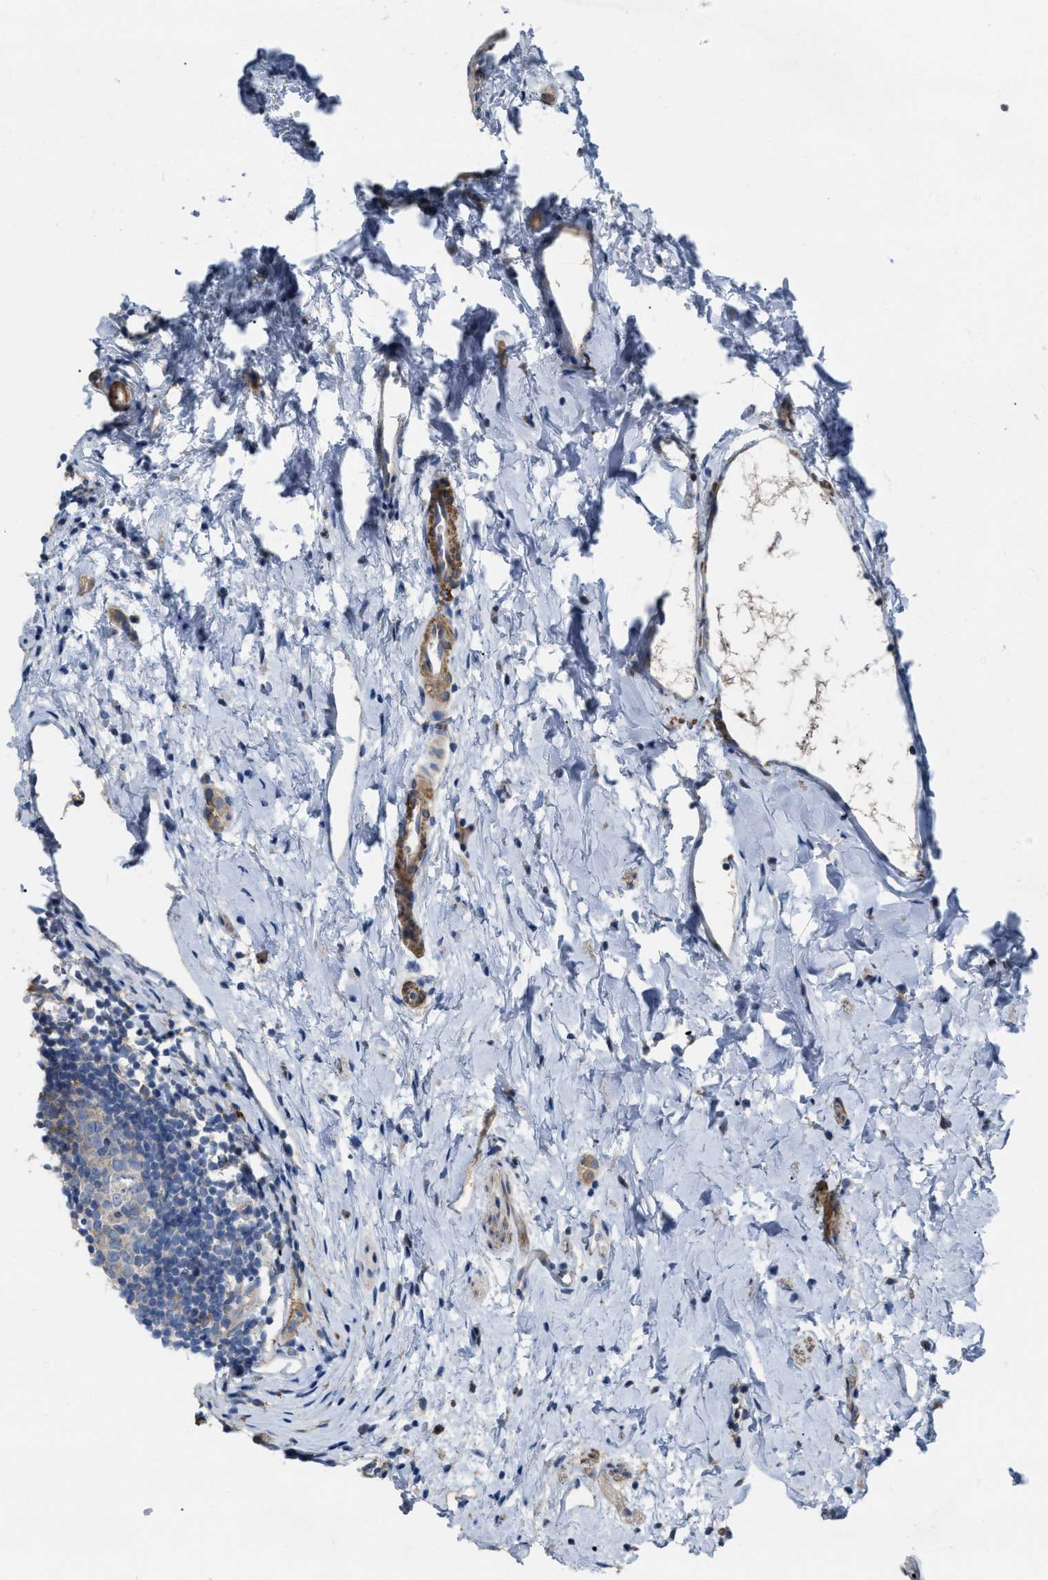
{"staining": {"intensity": "moderate", "quantity": ">75%", "location": "cytoplasmic/membranous"}, "tissue": "appendix", "cell_type": "Glandular cells", "image_type": "normal", "snomed": [{"axis": "morphology", "description": "Normal tissue, NOS"}, {"axis": "topography", "description": "Appendix"}], "caption": "Immunohistochemical staining of benign appendix displays medium levels of moderate cytoplasmic/membranous staining in about >75% of glandular cells. (IHC, brightfield microscopy, high magnification).", "gene": "DHX58", "patient": {"sex": "female", "age": 20}}